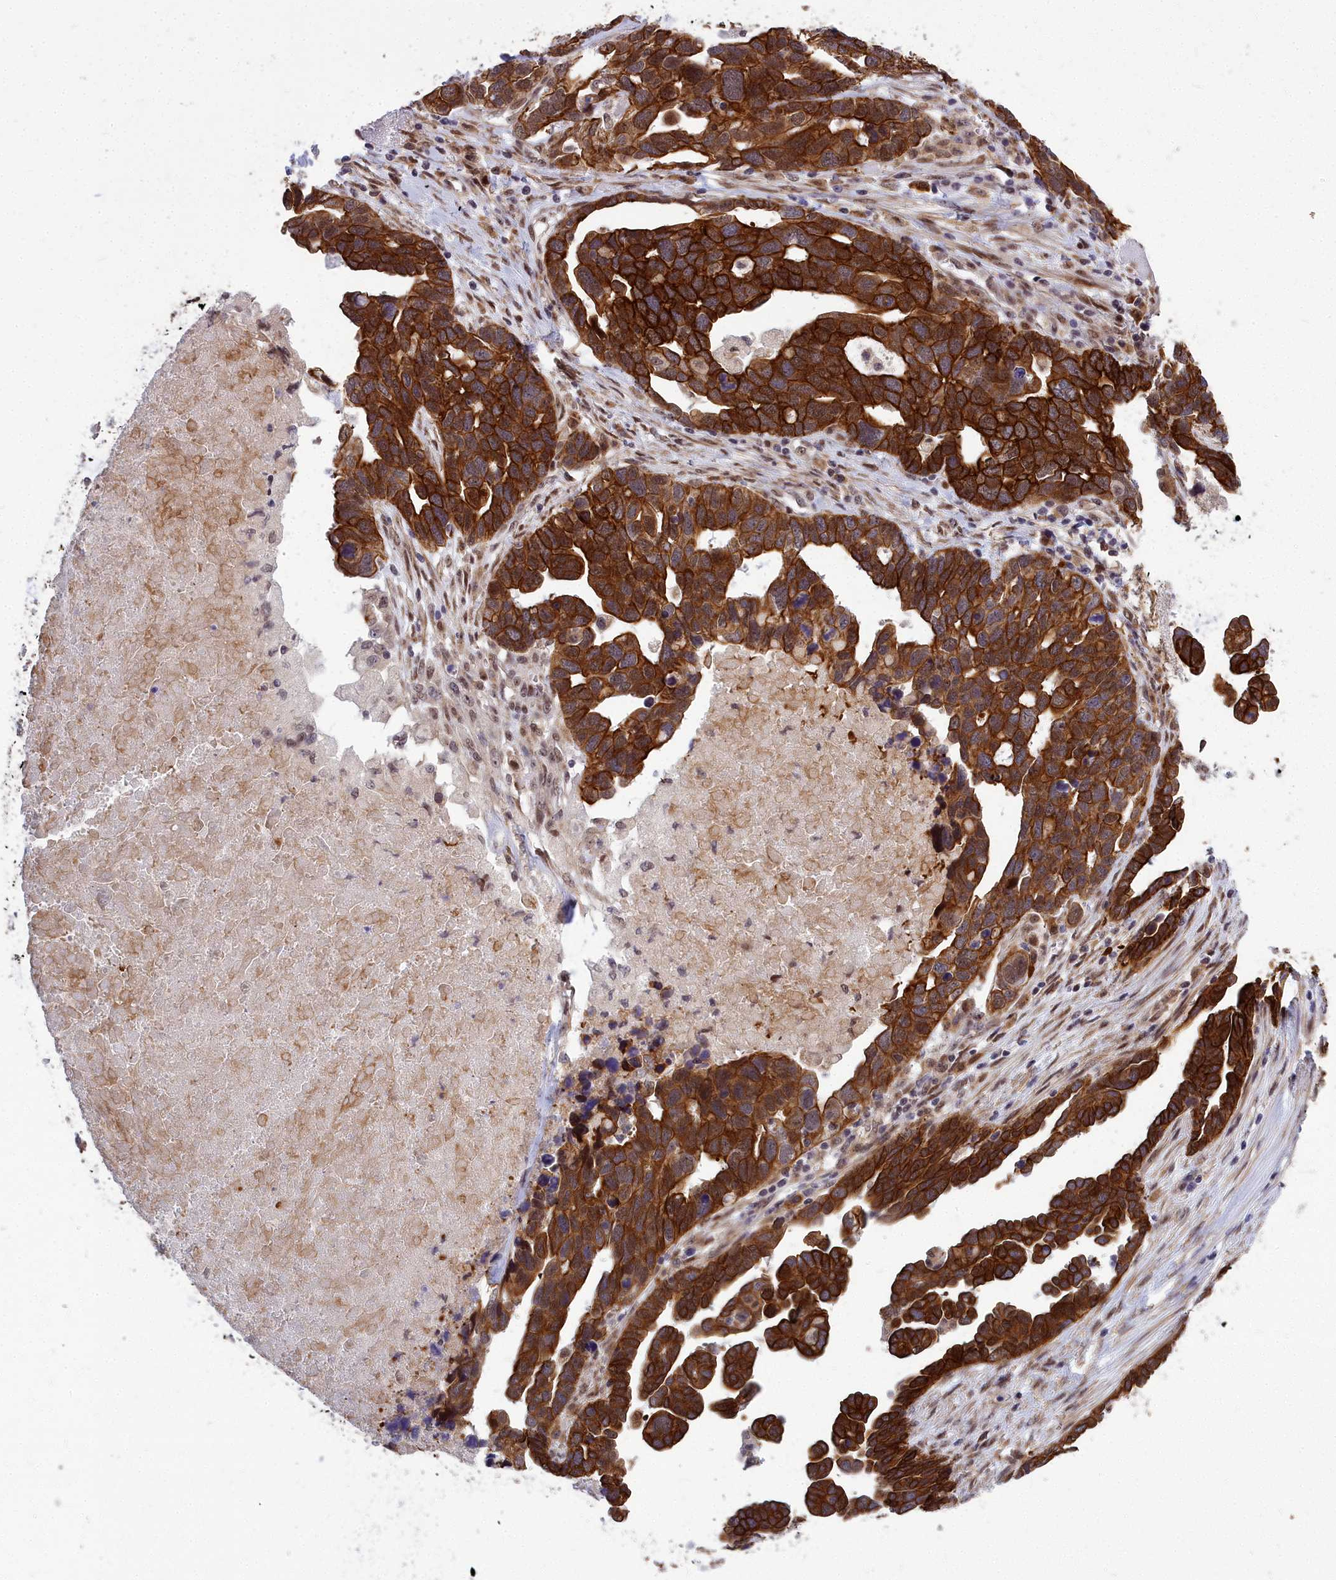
{"staining": {"intensity": "strong", "quantity": ">75%", "location": "cytoplasmic/membranous"}, "tissue": "ovarian cancer", "cell_type": "Tumor cells", "image_type": "cancer", "snomed": [{"axis": "morphology", "description": "Cystadenocarcinoma, serous, NOS"}, {"axis": "topography", "description": "Ovary"}], "caption": "Brown immunohistochemical staining in serous cystadenocarcinoma (ovarian) reveals strong cytoplasmic/membranous expression in about >75% of tumor cells.", "gene": "ABCB8", "patient": {"sex": "female", "age": 54}}